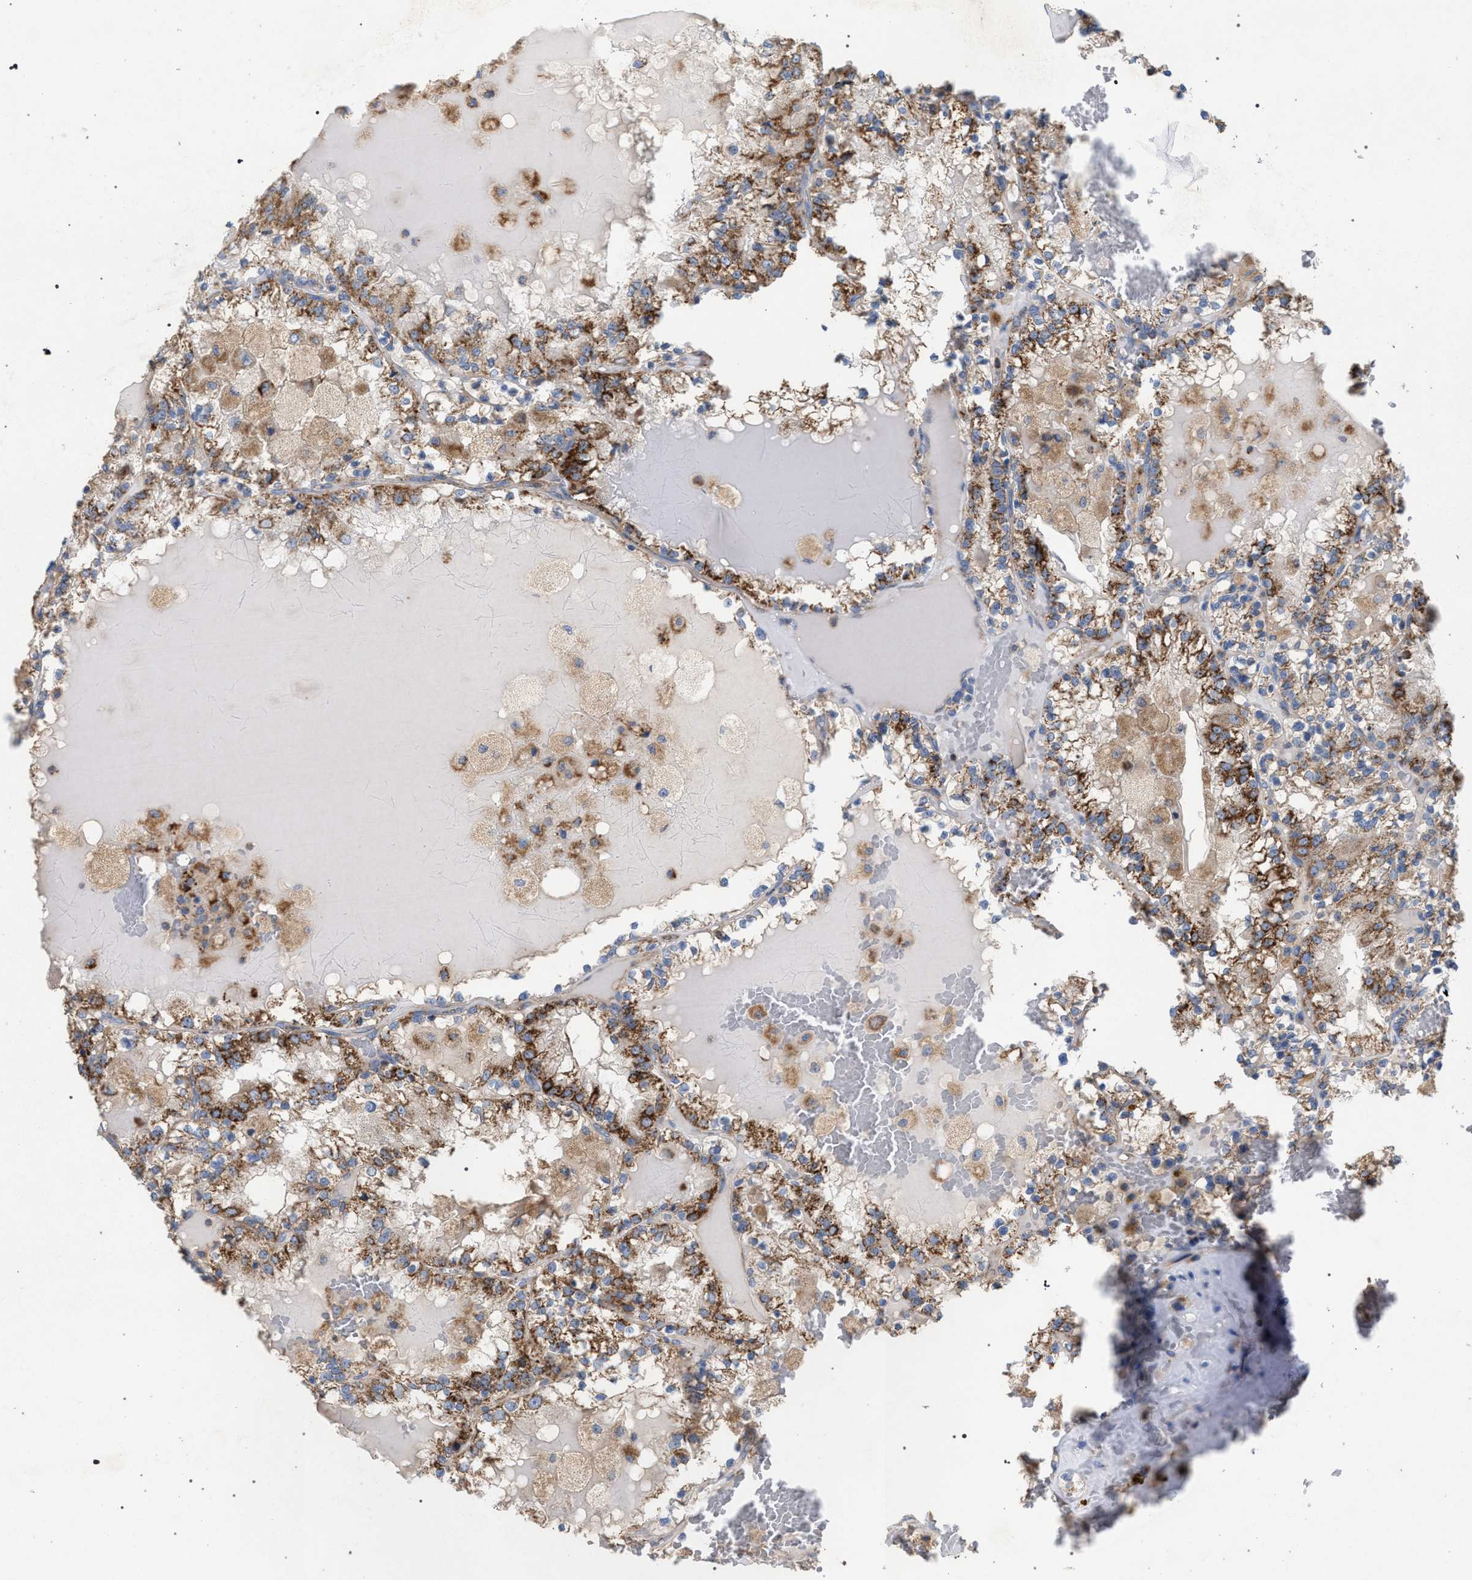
{"staining": {"intensity": "moderate", "quantity": ">75%", "location": "cytoplasmic/membranous"}, "tissue": "renal cancer", "cell_type": "Tumor cells", "image_type": "cancer", "snomed": [{"axis": "morphology", "description": "Adenocarcinoma, NOS"}, {"axis": "topography", "description": "Kidney"}], "caption": "Protein analysis of renal adenocarcinoma tissue demonstrates moderate cytoplasmic/membranous expression in approximately >75% of tumor cells. The protein of interest is stained brown, and the nuclei are stained in blue (DAB IHC with brightfield microscopy, high magnification).", "gene": "VPS13A", "patient": {"sex": "female", "age": 56}}